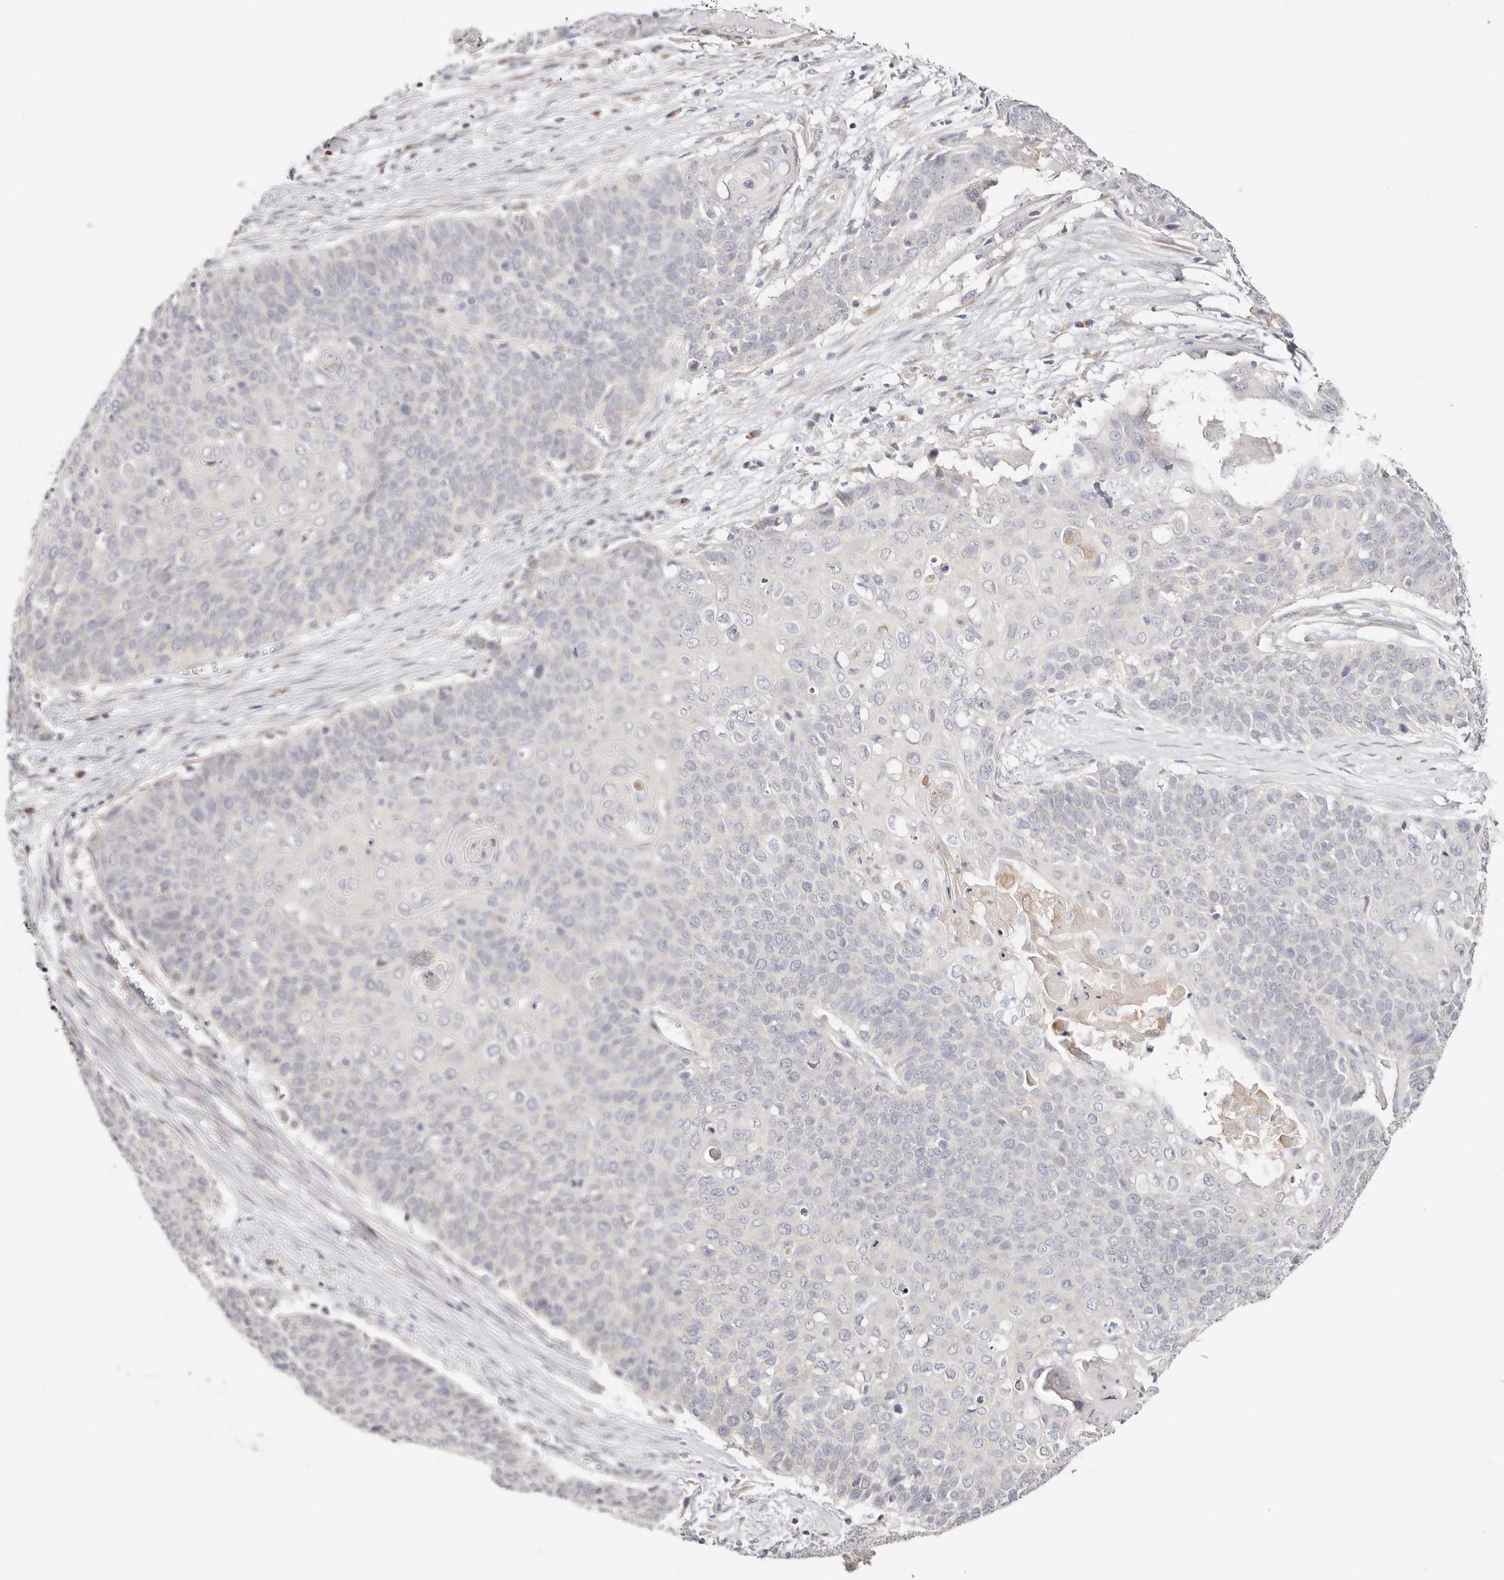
{"staining": {"intensity": "negative", "quantity": "none", "location": "none"}, "tissue": "cervical cancer", "cell_type": "Tumor cells", "image_type": "cancer", "snomed": [{"axis": "morphology", "description": "Squamous cell carcinoma, NOS"}, {"axis": "topography", "description": "Cervix"}], "caption": "This histopathology image is of squamous cell carcinoma (cervical) stained with immunohistochemistry to label a protein in brown with the nuclei are counter-stained blue. There is no expression in tumor cells.", "gene": "DNASE1", "patient": {"sex": "female", "age": 39}}